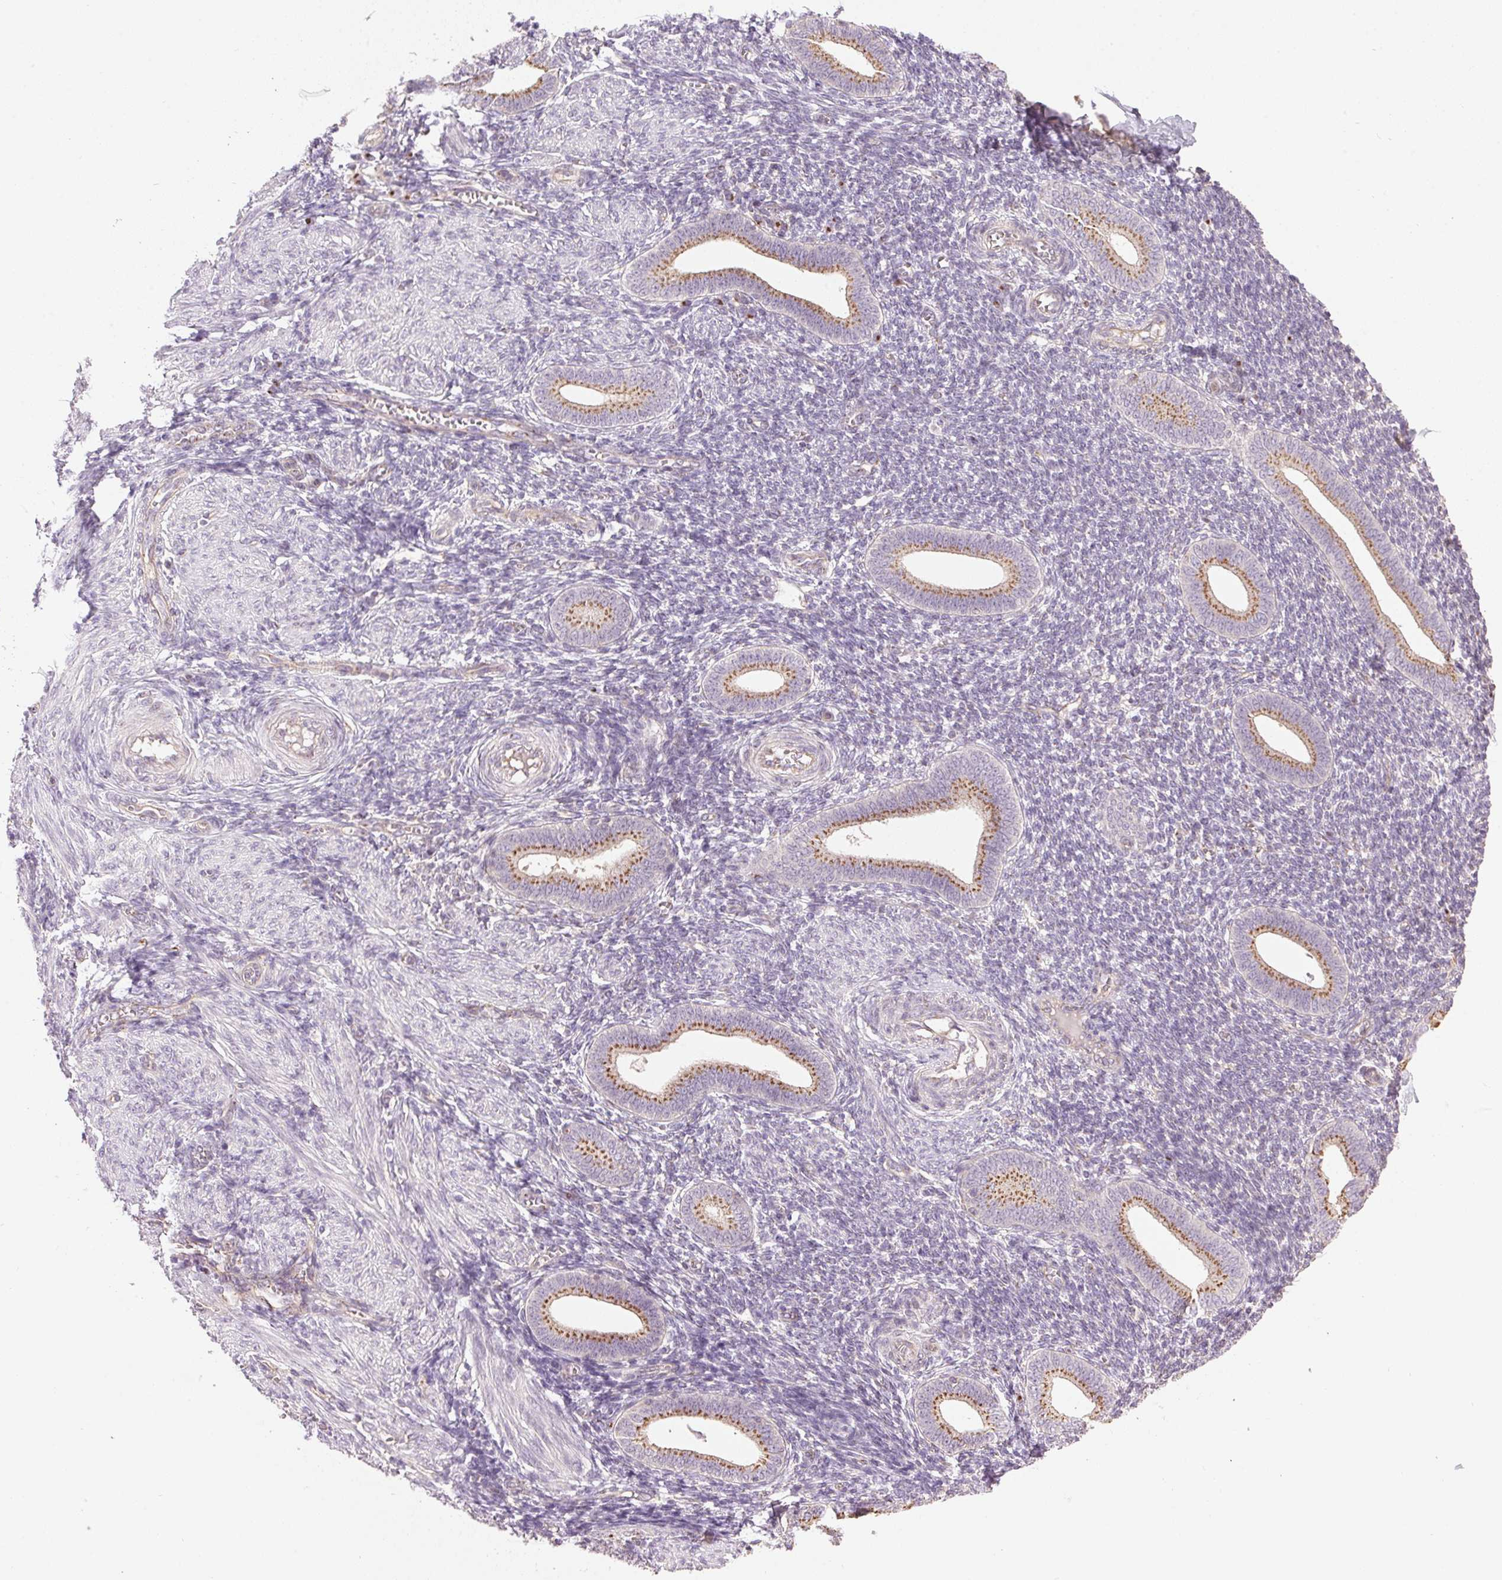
{"staining": {"intensity": "negative", "quantity": "none", "location": "none"}, "tissue": "endometrium", "cell_type": "Cells in endometrial stroma", "image_type": "normal", "snomed": [{"axis": "morphology", "description": "Normal tissue, NOS"}, {"axis": "topography", "description": "Endometrium"}], "caption": "DAB immunohistochemical staining of normal human endometrium displays no significant staining in cells in endometrial stroma.", "gene": "GOLPH3", "patient": {"sex": "female", "age": 25}}